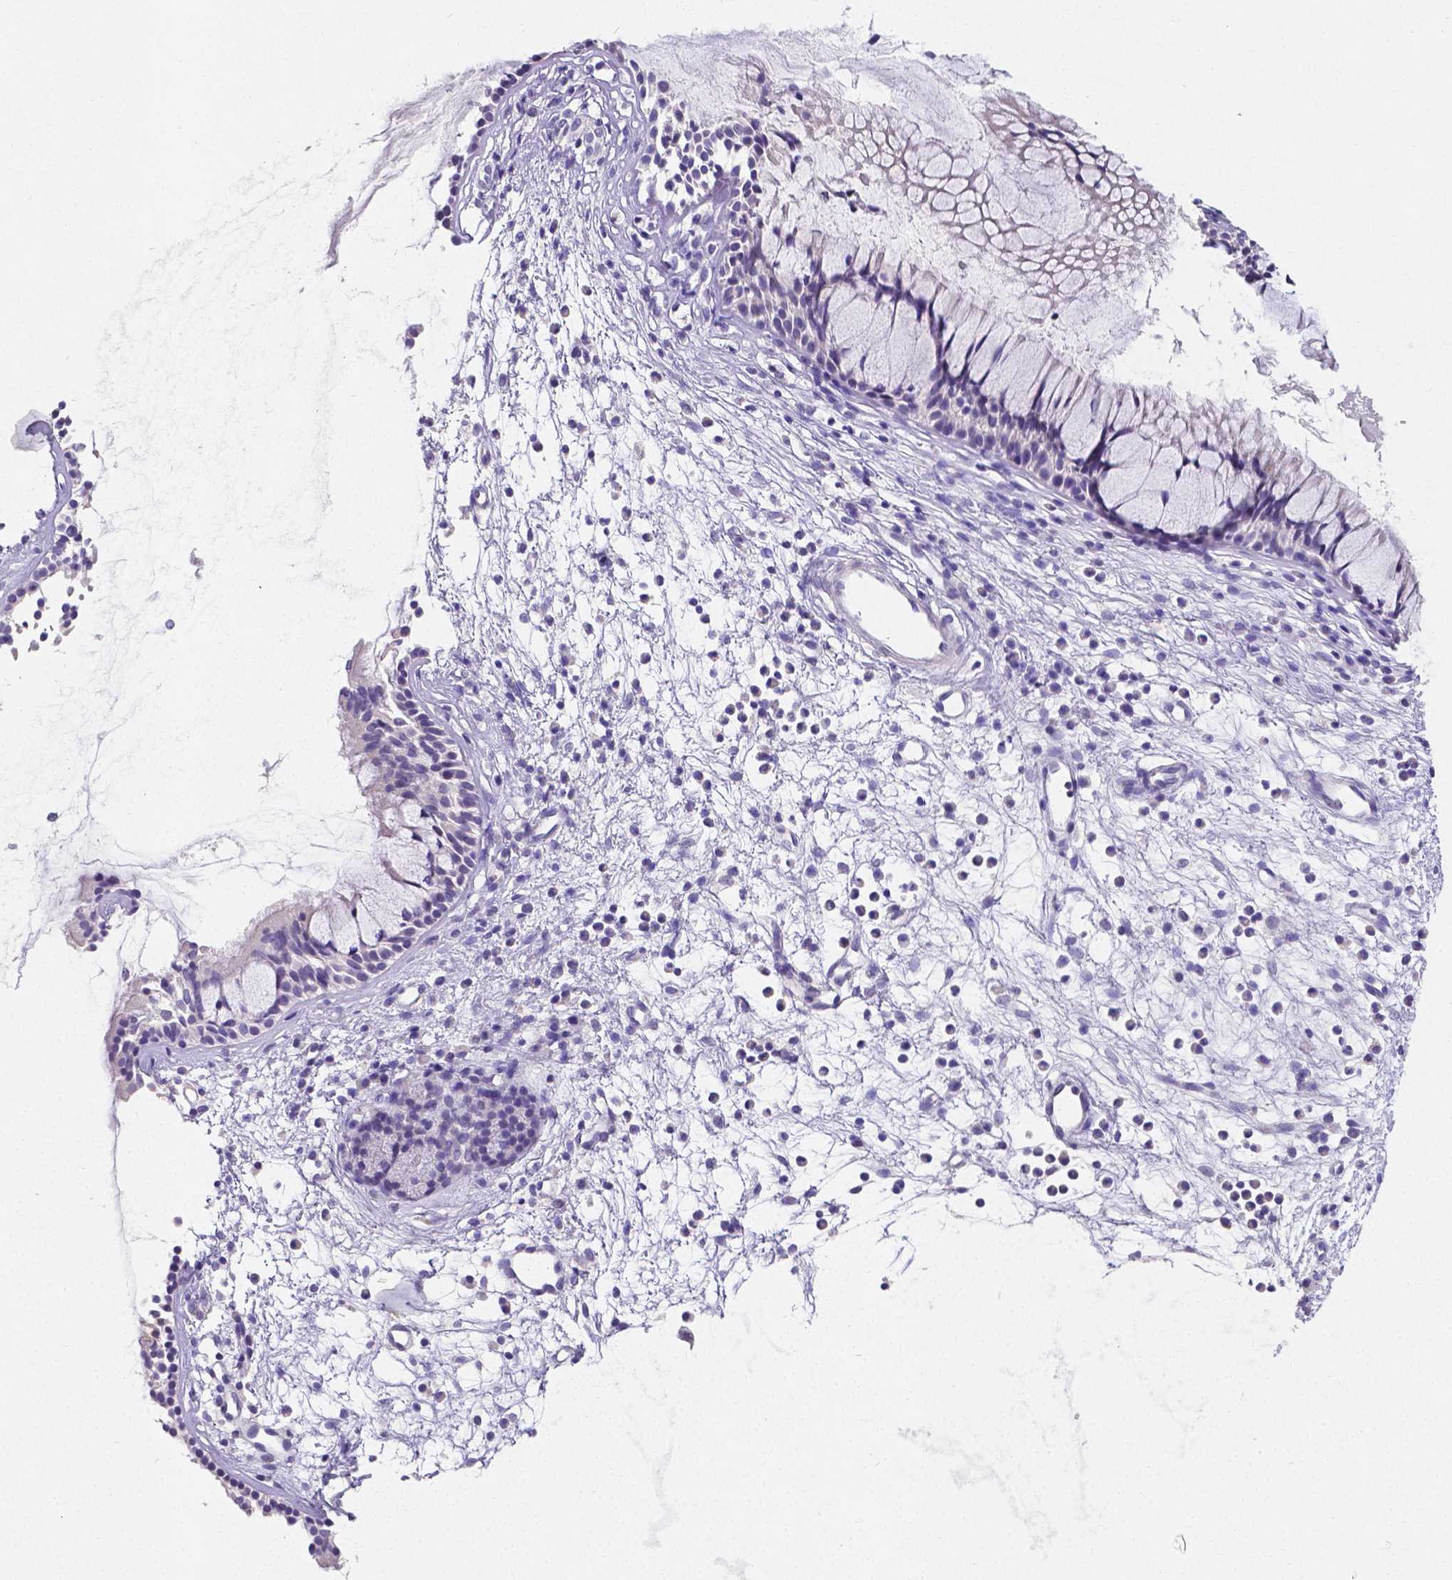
{"staining": {"intensity": "negative", "quantity": "none", "location": "none"}, "tissue": "nasopharynx", "cell_type": "Respiratory epithelial cells", "image_type": "normal", "snomed": [{"axis": "morphology", "description": "Normal tissue, NOS"}, {"axis": "topography", "description": "Nasopharynx"}], "caption": "IHC of unremarkable nasopharynx reveals no expression in respiratory epithelial cells. (Stains: DAB immunohistochemistry with hematoxylin counter stain, Microscopy: brightfield microscopy at high magnification).", "gene": "SATB2", "patient": {"sex": "male", "age": 77}}